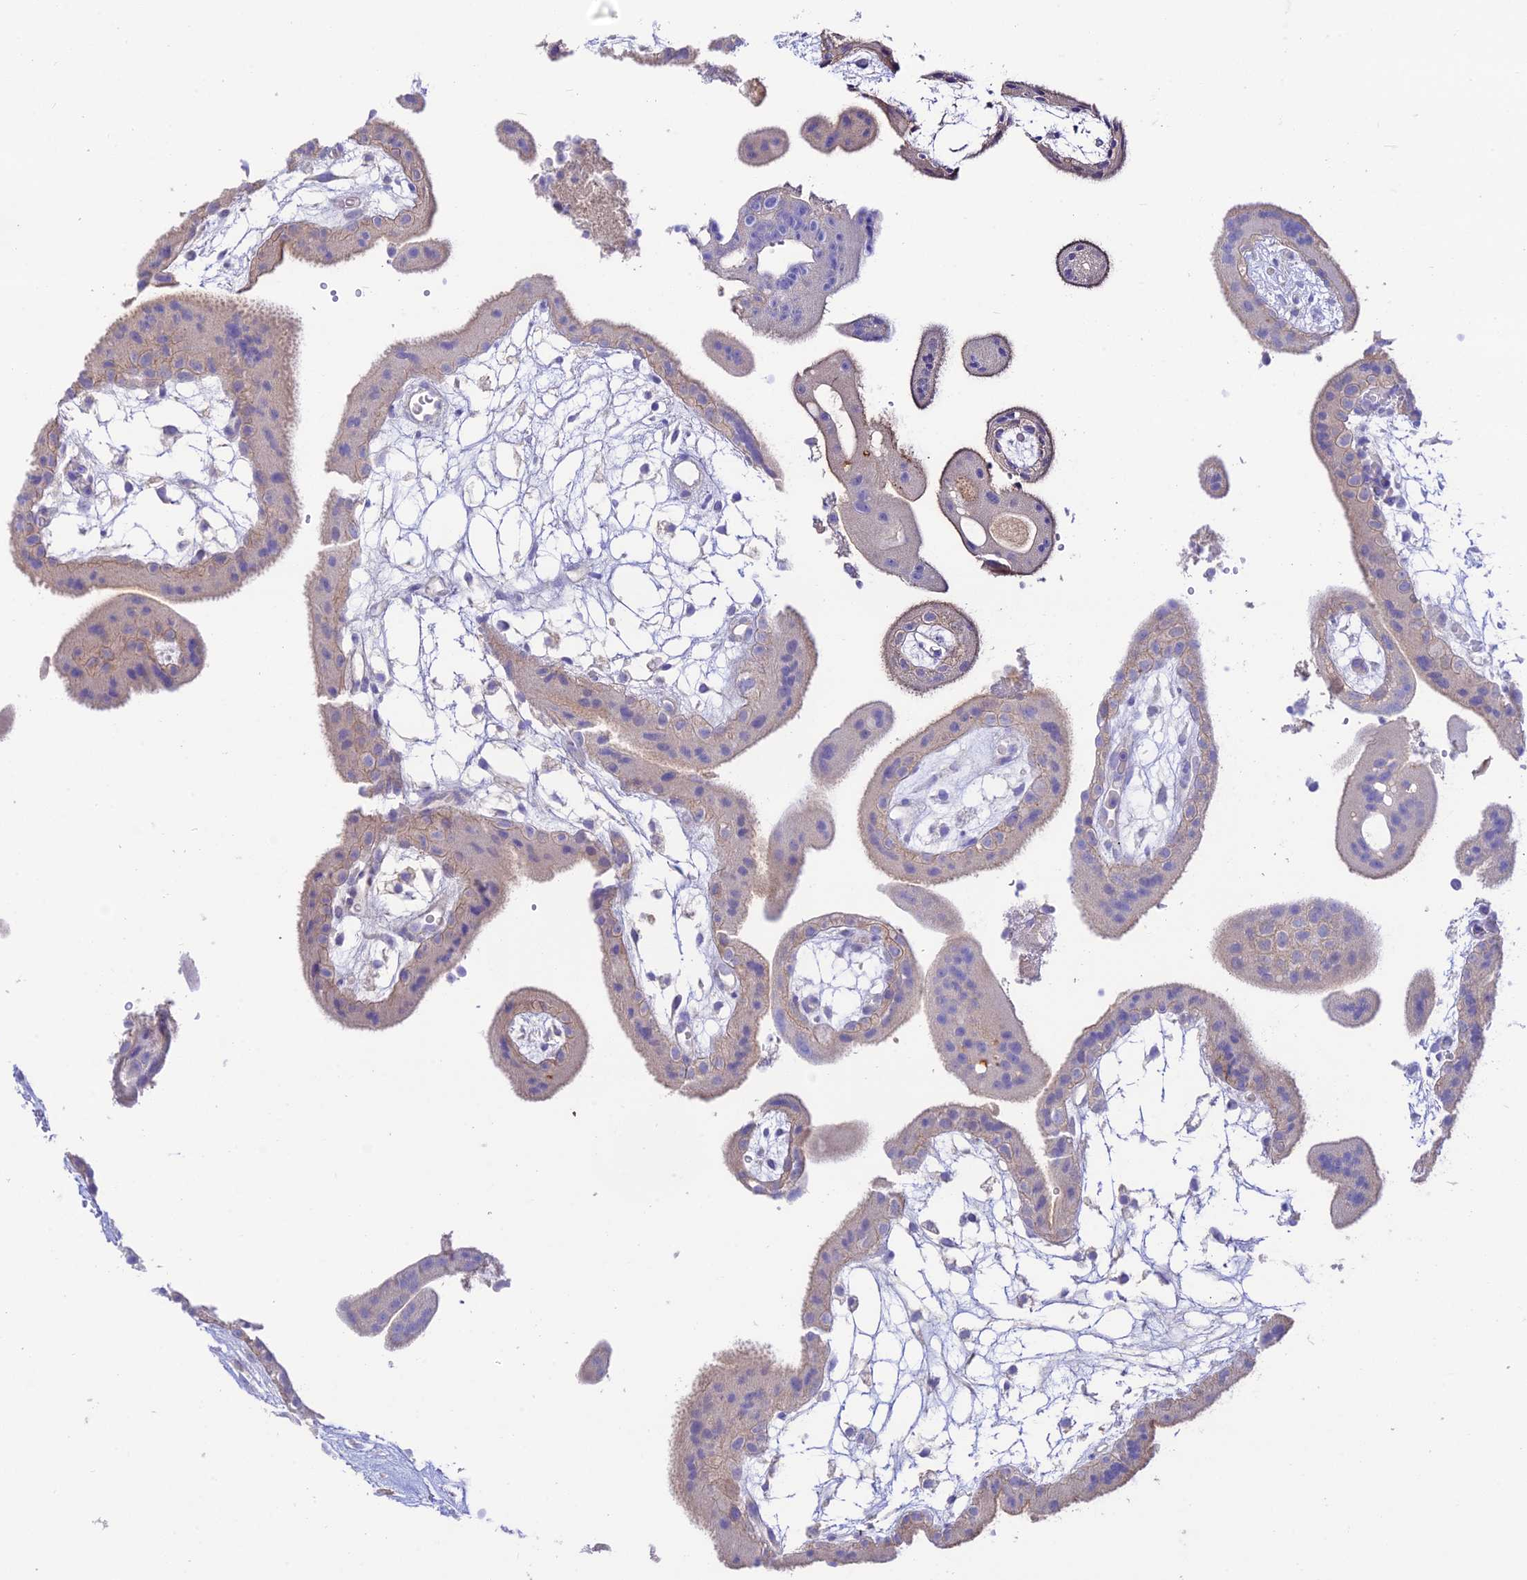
{"staining": {"intensity": "negative", "quantity": "none", "location": "none"}, "tissue": "placenta", "cell_type": "Decidual cells", "image_type": "normal", "snomed": [{"axis": "morphology", "description": "Normal tissue, NOS"}, {"axis": "topography", "description": "Placenta"}], "caption": "DAB (3,3'-diaminobenzidine) immunohistochemical staining of benign human placenta shows no significant staining in decidual cells.", "gene": "NLRP9", "patient": {"sex": "female", "age": 18}}